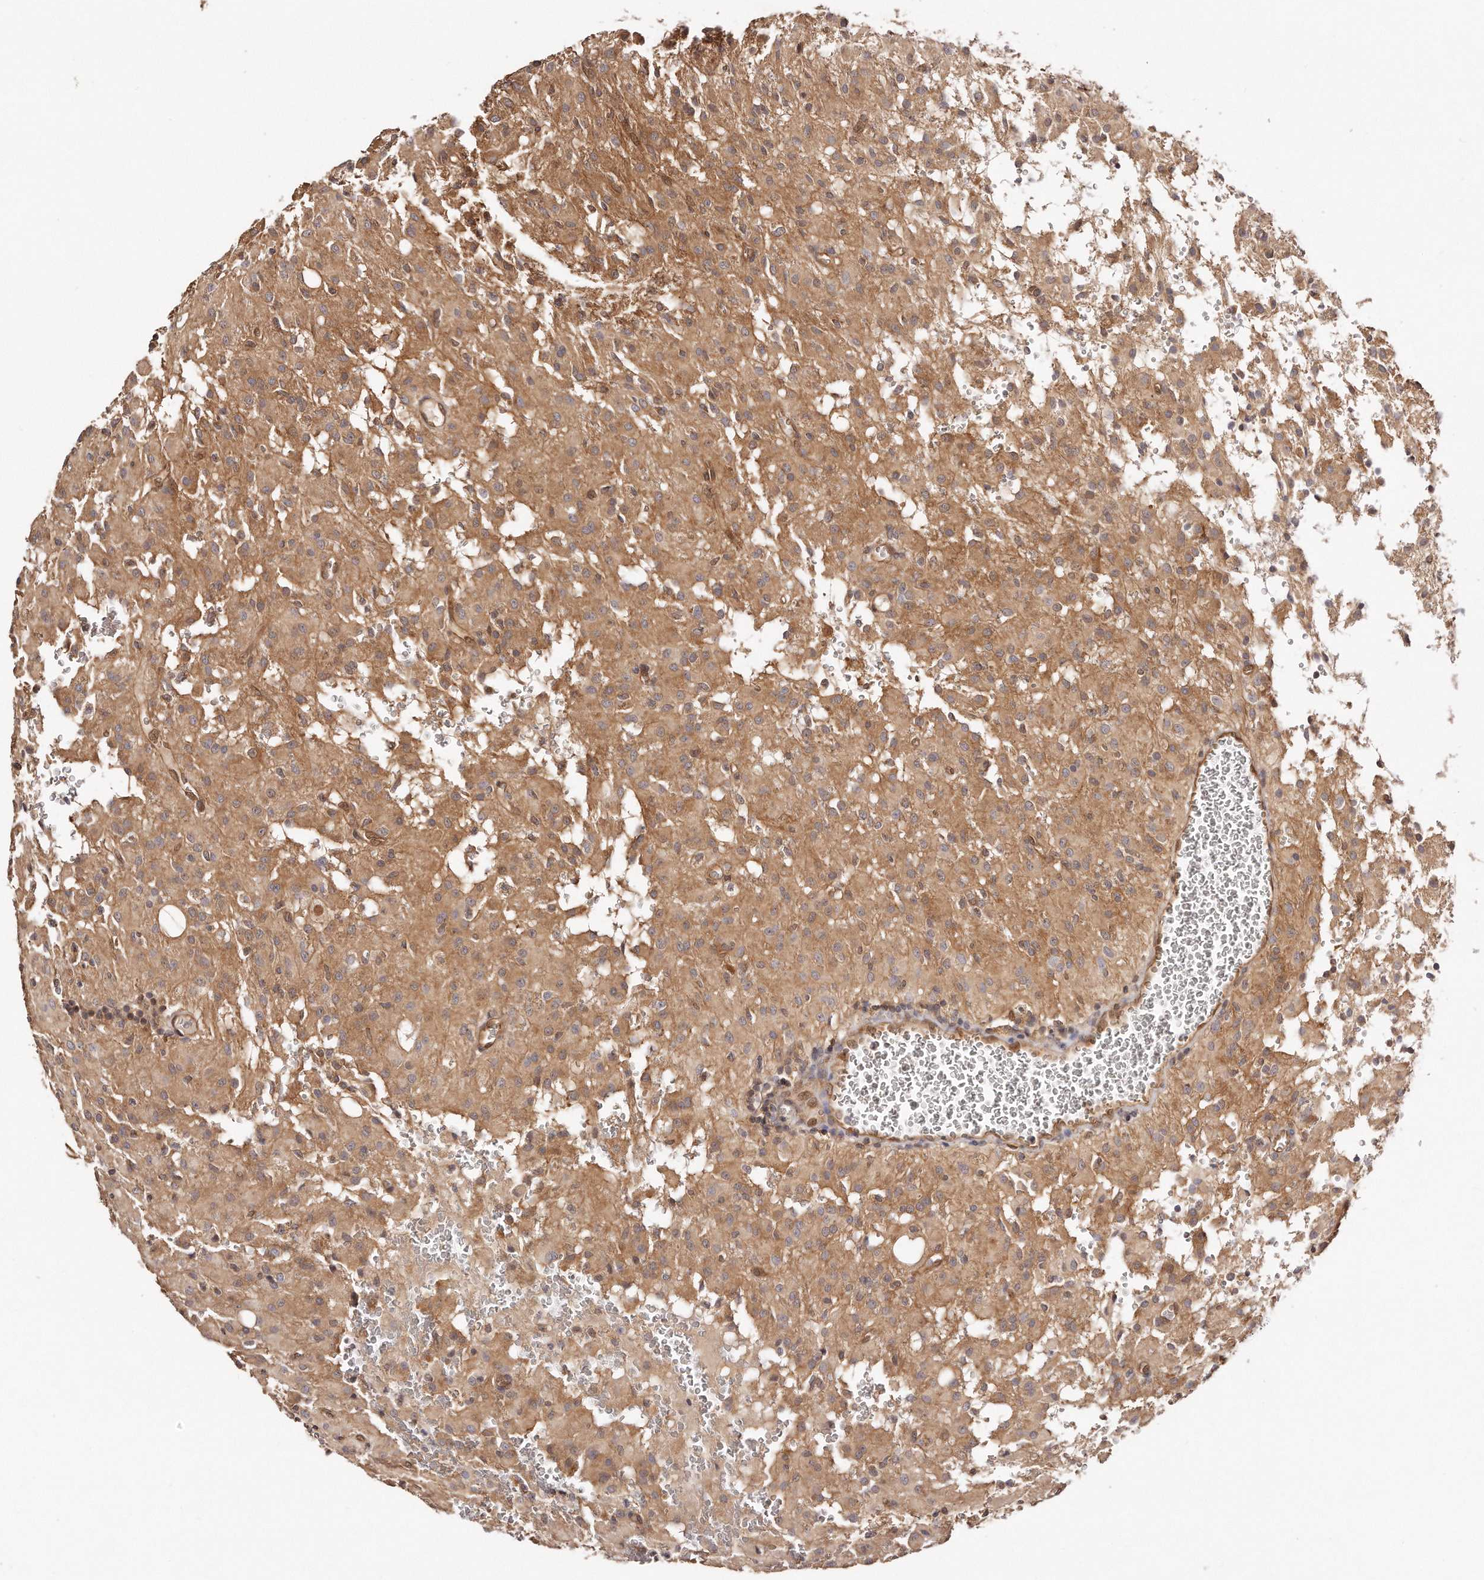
{"staining": {"intensity": "weak", "quantity": ">75%", "location": "cytoplasmic/membranous"}, "tissue": "glioma", "cell_type": "Tumor cells", "image_type": "cancer", "snomed": [{"axis": "morphology", "description": "Glioma, malignant, High grade"}, {"axis": "topography", "description": "Brain"}], "caption": "Malignant high-grade glioma stained for a protein displays weak cytoplasmic/membranous positivity in tumor cells. (Brightfield microscopy of DAB IHC at high magnification).", "gene": "GBP4", "patient": {"sex": "female", "age": 59}}